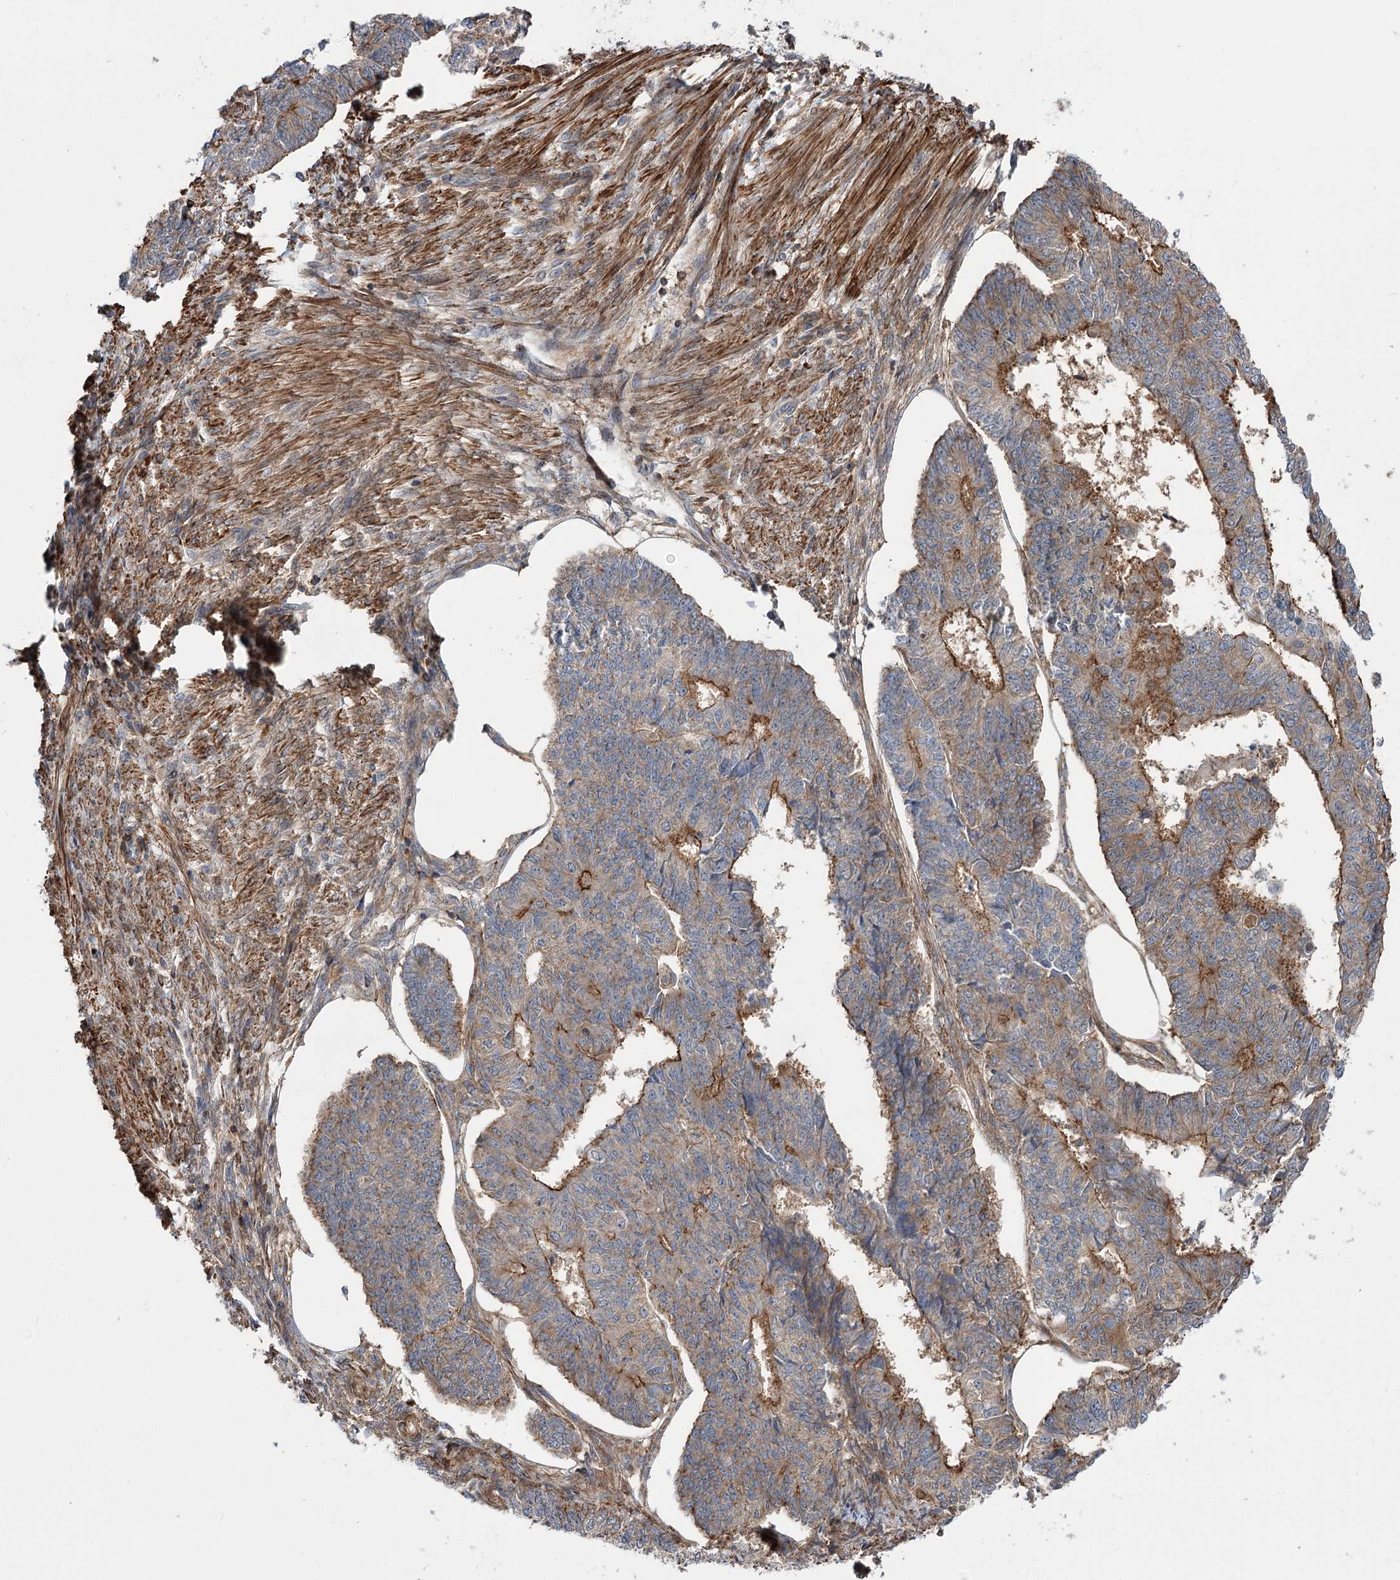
{"staining": {"intensity": "moderate", "quantity": "25%-75%", "location": "cytoplasmic/membranous"}, "tissue": "endometrial cancer", "cell_type": "Tumor cells", "image_type": "cancer", "snomed": [{"axis": "morphology", "description": "Adenocarcinoma, NOS"}, {"axis": "topography", "description": "Endometrium"}], "caption": "IHC (DAB (3,3'-diaminobenzidine)) staining of endometrial cancer exhibits moderate cytoplasmic/membranous protein expression in about 25%-75% of tumor cells. The staining is performed using DAB (3,3'-diaminobenzidine) brown chromogen to label protein expression. The nuclei are counter-stained blue using hematoxylin.", "gene": "DPP3", "patient": {"sex": "female", "age": 32}}